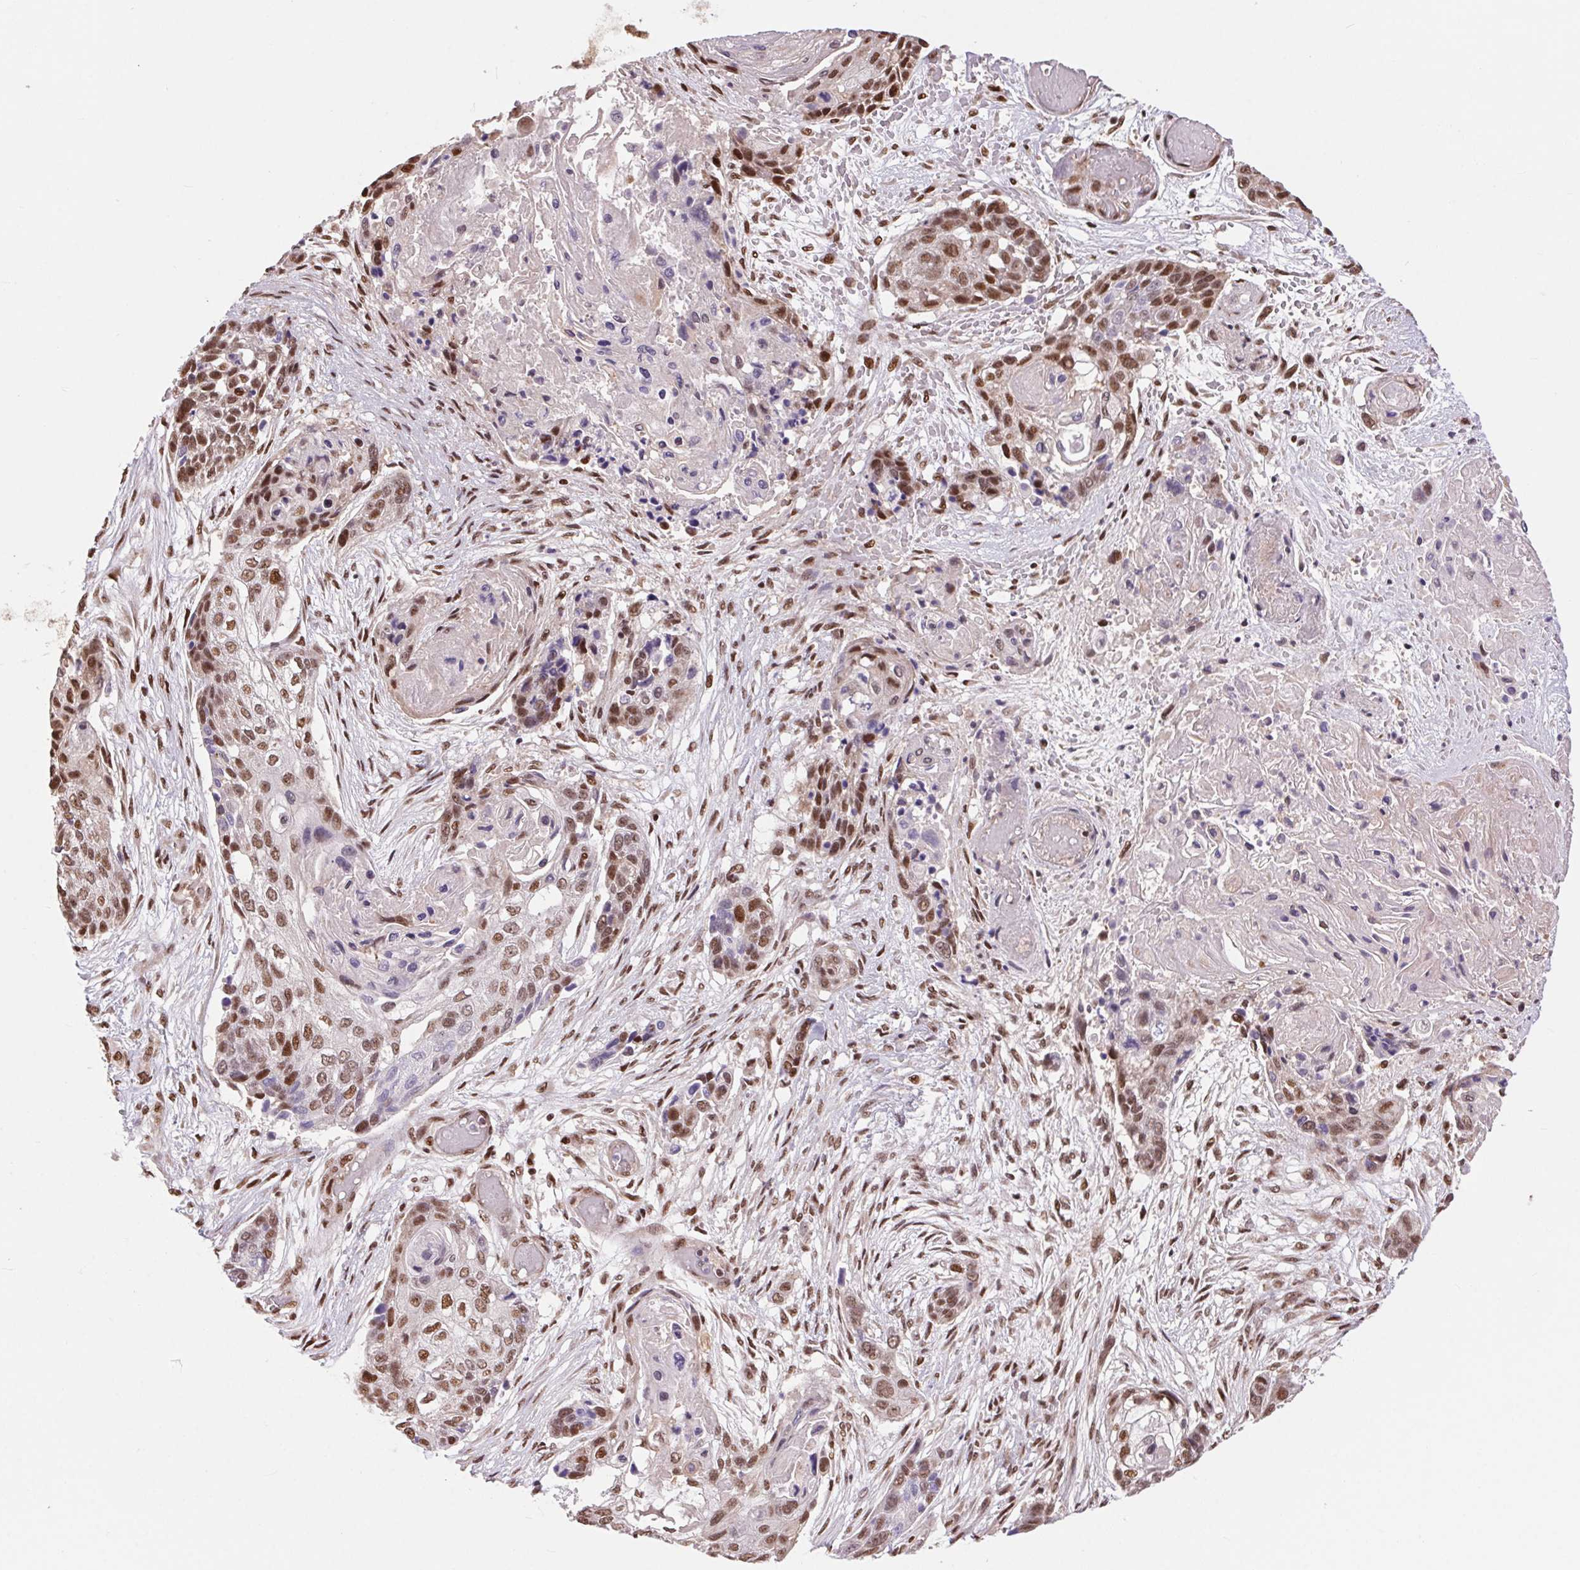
{"staining": {"intensity": "moderate", "quantity": ">75%", "location": "nuclear"}, "tissue": "lung cancer", "cell_type": "Tumor cells", "image_type": "cancer", "snomed": [{"axis": "morphology", "description": "Squamous cell carcinoma, NOS"}, {"axis": "topography", "description": "Lung"}], "caption": "Immunohistochemical staining of lung squamous cell carcinoma displays medium levels of moderate nuclear staining in approximately >75% of tumor cells.", "gene": "RAD23A", "patient": {"sex": "male", "age": 69}}